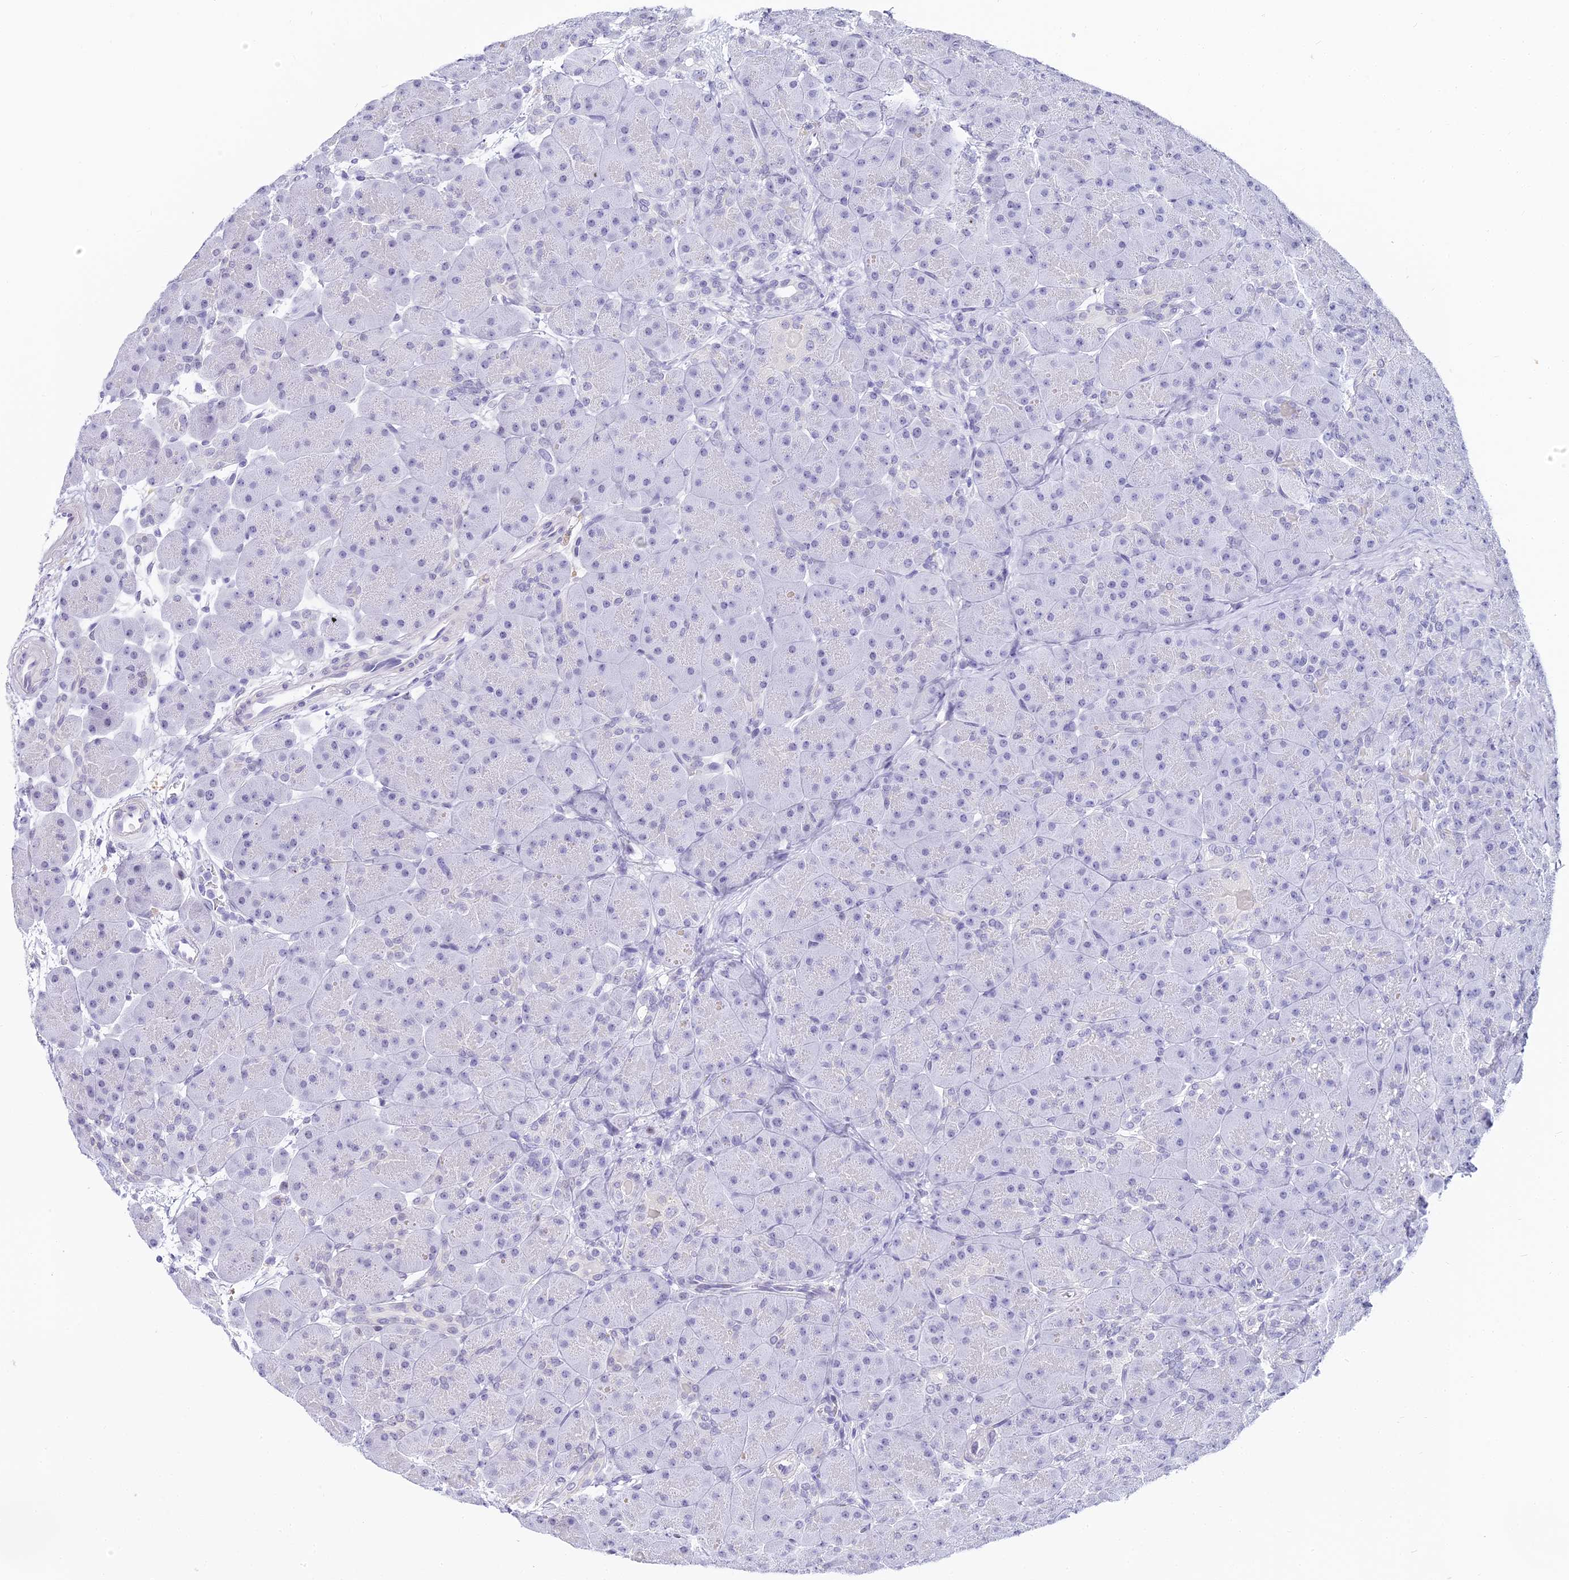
{"staining": {"intensity": "negative", "quantity": "none", "location": "none"}, "tissue": "pancreas", "cell_type": "Exocrine glandular cells", "image_type": "normal", "snomed": [{"axis": "morphology", "description": "Normal tissue, NOS"}, {"axis": "topography", "description": "Pancreas"}], "caption": "Exocrine glandular cells show no significant protein positivity in unremarkable pancreas. (IHC, brightfield microscopy, high magnification).", "gene": "ABHD14A", "patient": {"sex": "male", "age": 66}}